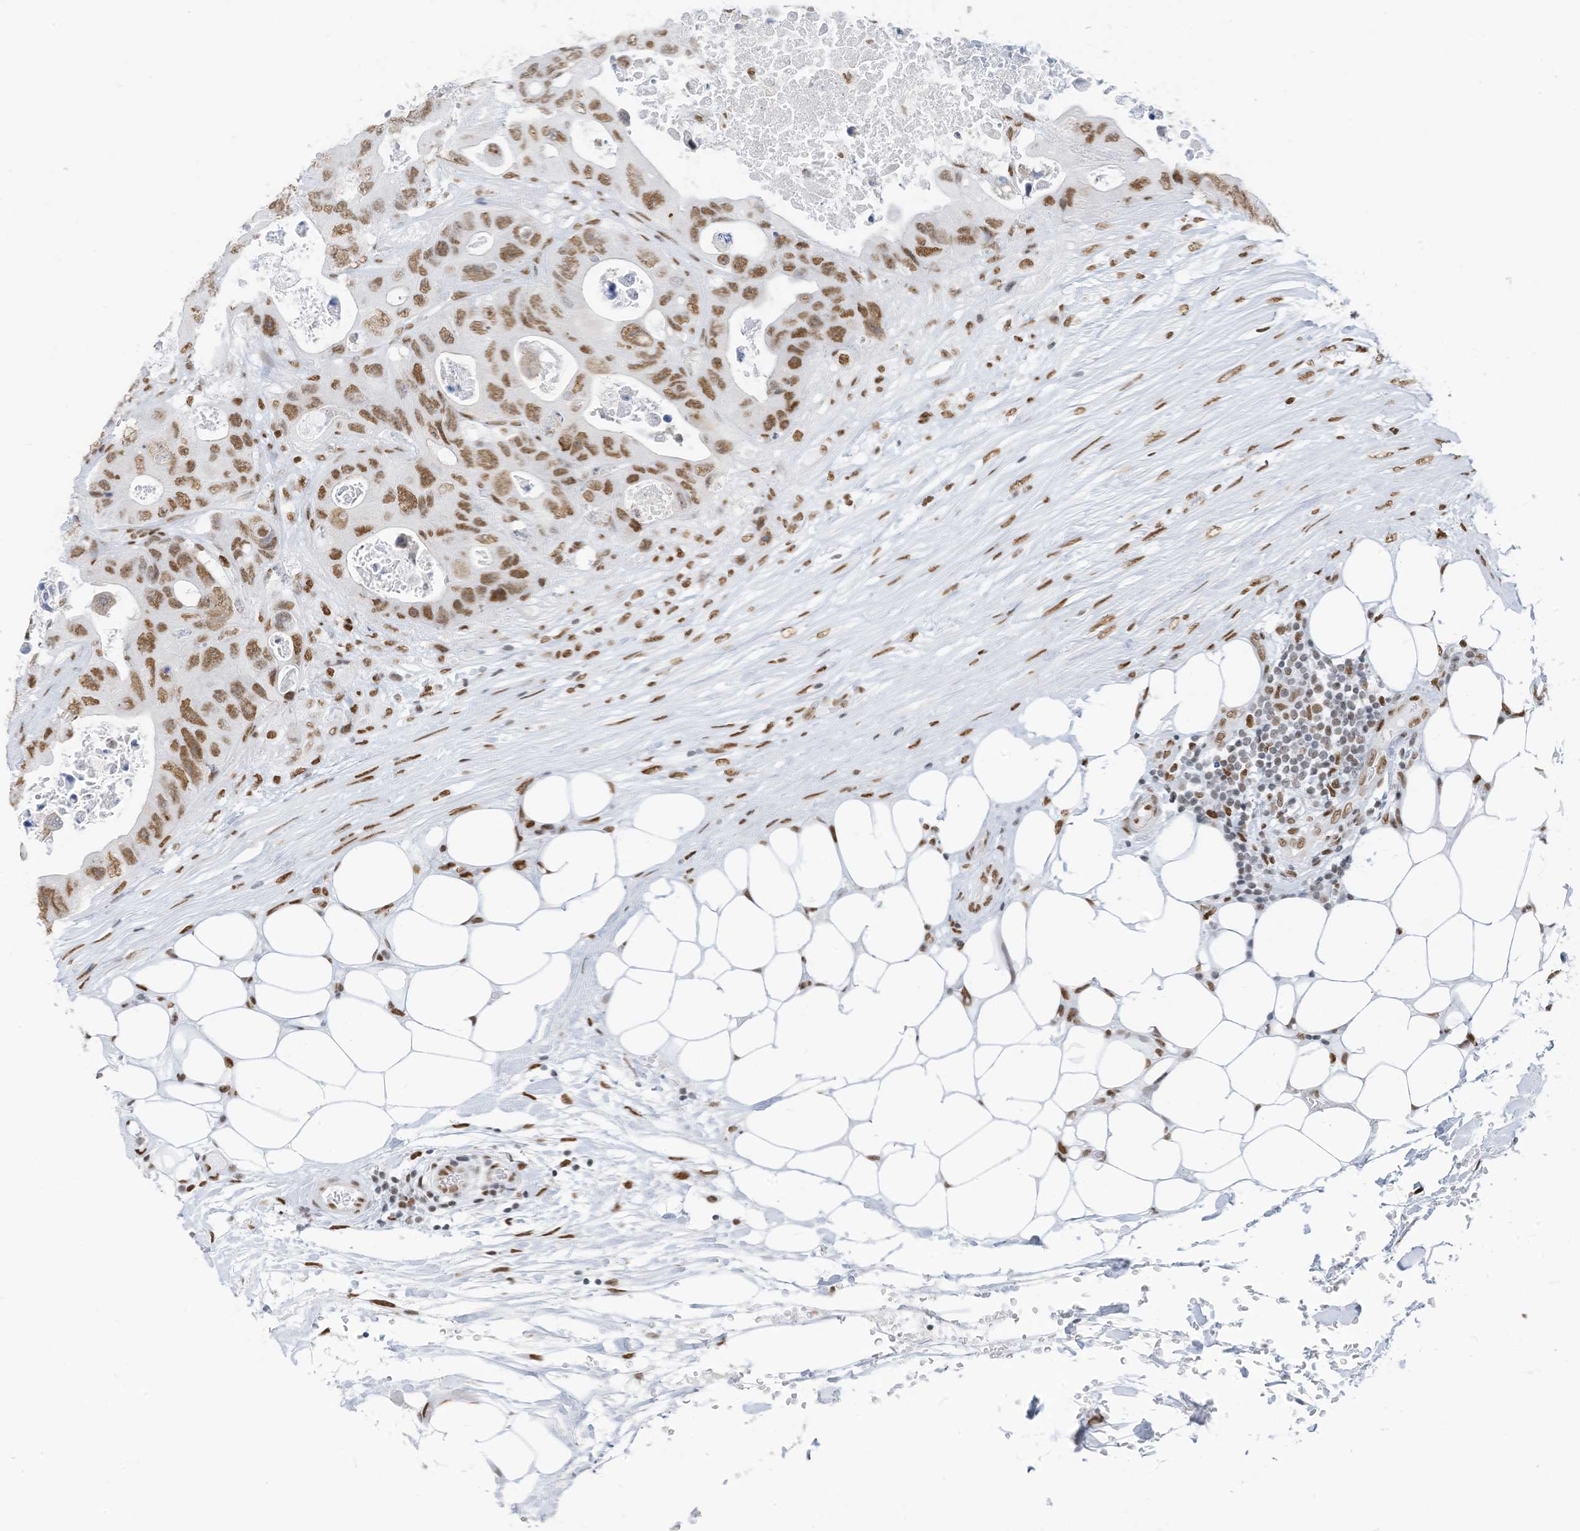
{"staining": {"intensity": "moderate", "quantity": ">75%", "location": "nuclear"}, "tissue": "colorectal cancer", "cell_type": "Tumor cells", "image_type": "cancer", "snomed": [{"axis": "morphology", "description": "Adenocarcinoma, NOS"}, {"axis": "topography", "description": "Colon"}], "caption": "Brown immunohistochemical staining in human colorectal cancer exhibits moderate nuclear positivity in approximately >75% of tumor cells. (IHC, brightfield microscopy, high magnification).", "gene": "KHSRP", "patient": {"sex": "female", "age": 46}}